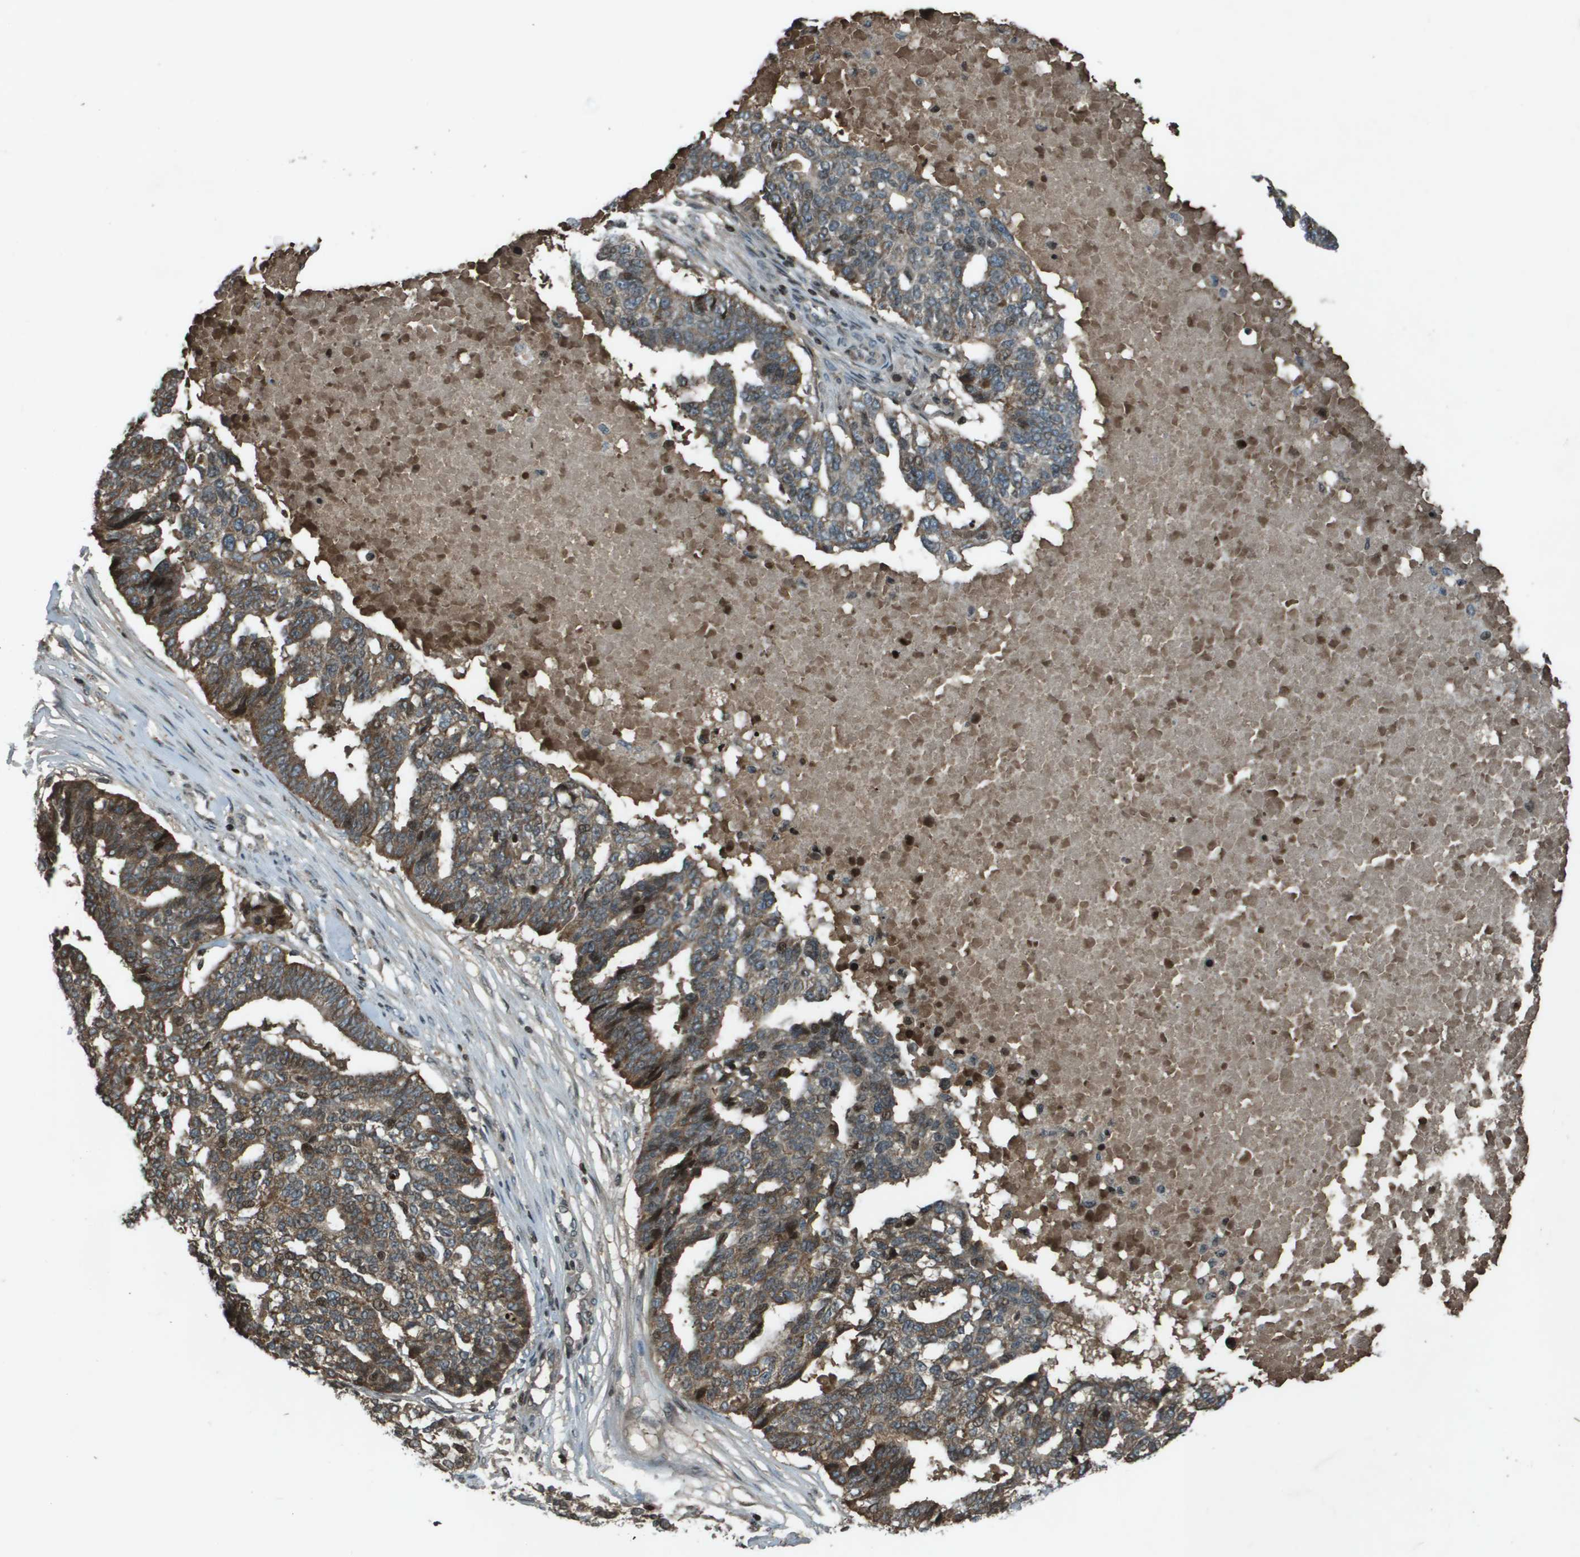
{"staining": {"intensity": "moderate", "quantity": "25%-75%", "location": "cytoplasmic/membranous"}, "tissue": "ovarian cancer", "cell_type": "Tumor cells", "image_type": "cancer", "snomed": [{"axis": "morphology", "description": "Cystadenocarcinoma, serous, NOS"}, {"axis": "topography", "description": "Ovary"}], "caption": "Immunohistochemistry (IHC) staining of serous cystadenocarcinoma (ovarian), which demonstrates medium levels of moderate cytoplasmic/membranous staining in about 25%-75% of tumor cells indicating moderate cytoplasmic/membranous protein expression. The staining was performed using DAB (3,3'-diaminobenzidine) (brown) for protein detection and nuclei were counterstained in hematoxylin (blue).", "gene": "CXCL12", "patient": {"sex": "female", "age": 59}}